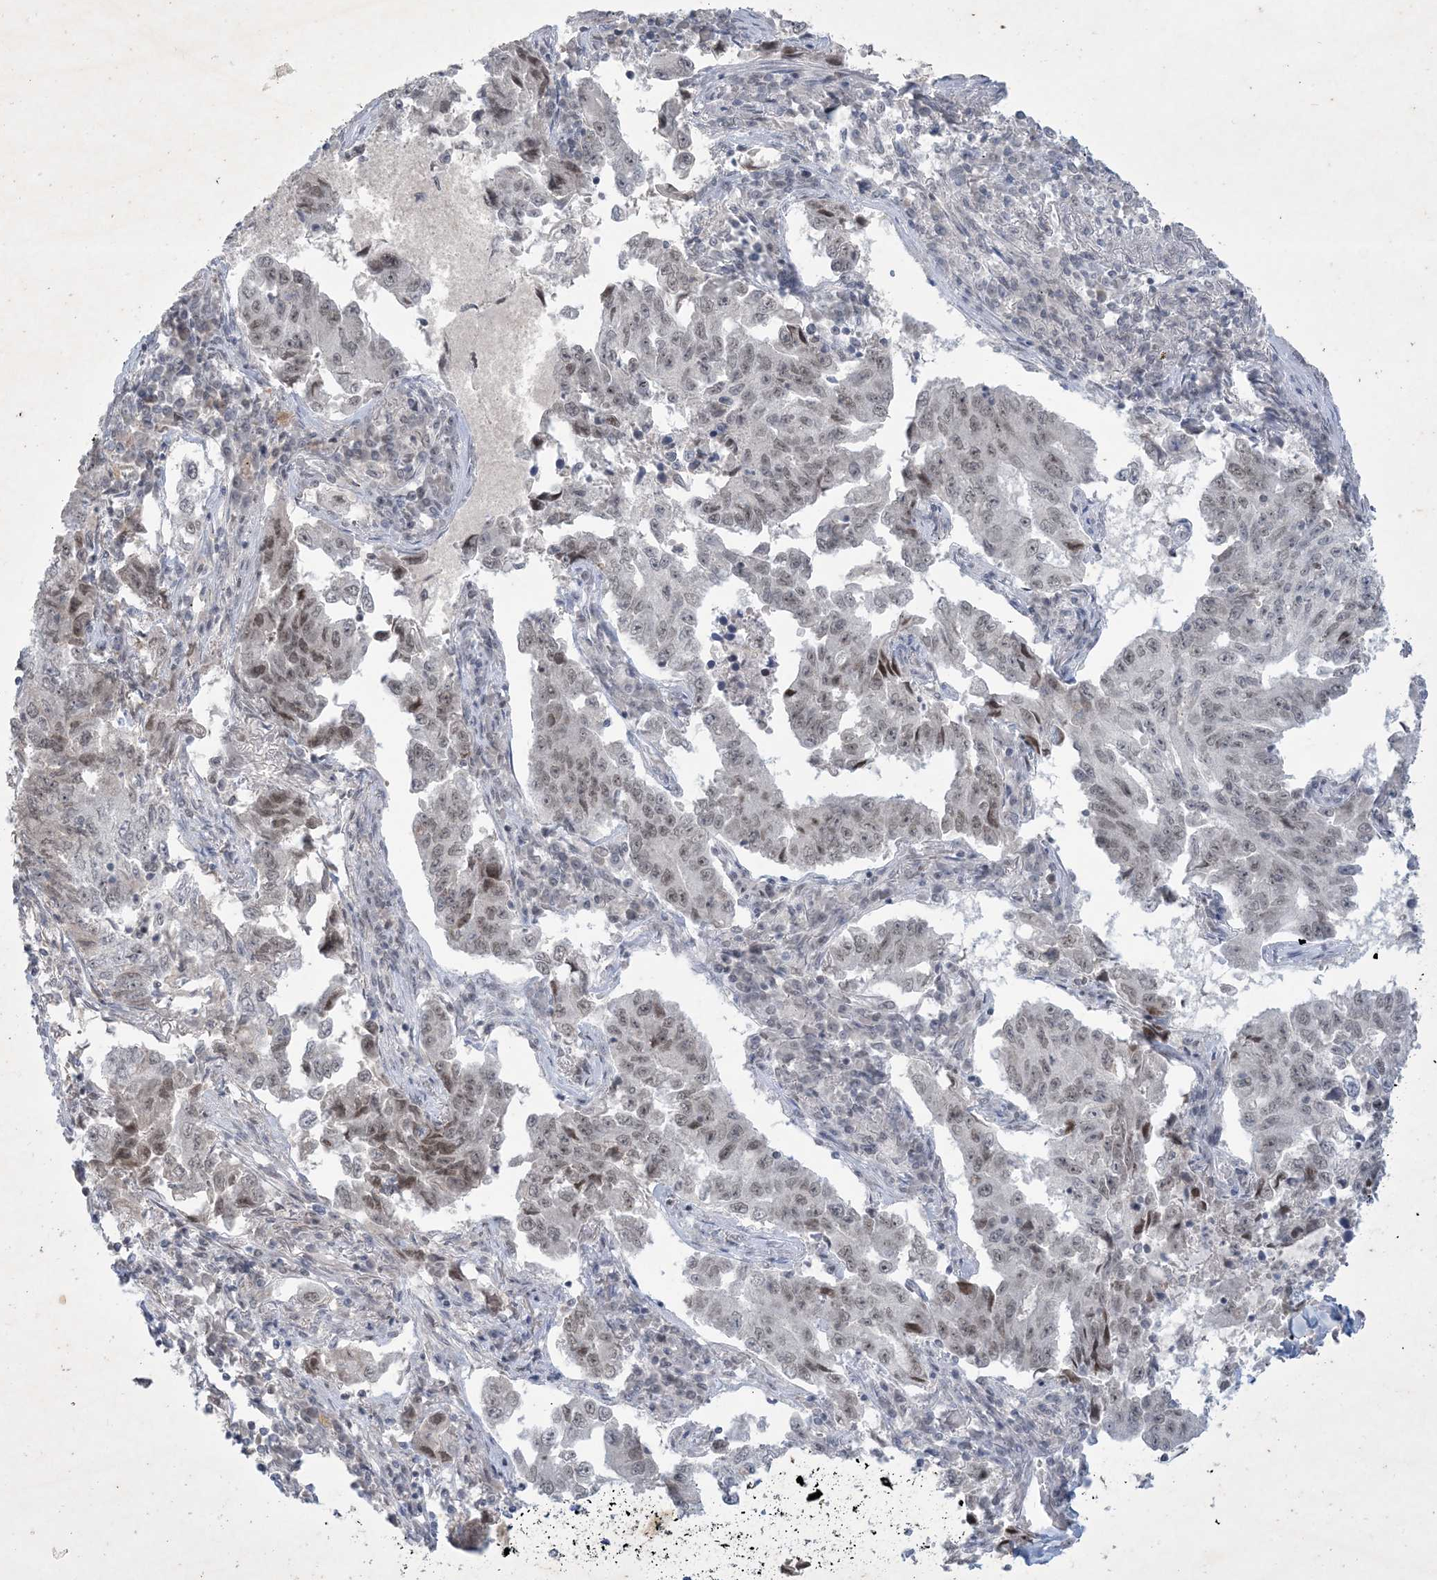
{"staining": {"intensity": "weak", "quantity": "25%-75%", "location": "nuclear"}, "tissue": "lung cancer", "cell_type": "Tumor cells", "image_type": "cancer", "snomed": [{"axis": "morphology", "description": "Adenocarcinoma, NOS"}, {"axis": "topography", "description": "Lung"}], "caption": "Lung cancer (adenocarcinoma) was stained to show a protein in brown. There is low levels of weak nuclear positivity in approximately 25%-75% of tumor cells. The protein is stained brown, and the nuclei are stained in blue (DAB (3,3'-diaminobenzidine) IHC with brightfield microscopy, high magnification).", "gene": "ZNF674", "patient": {"sex": "female", "age": 51}}